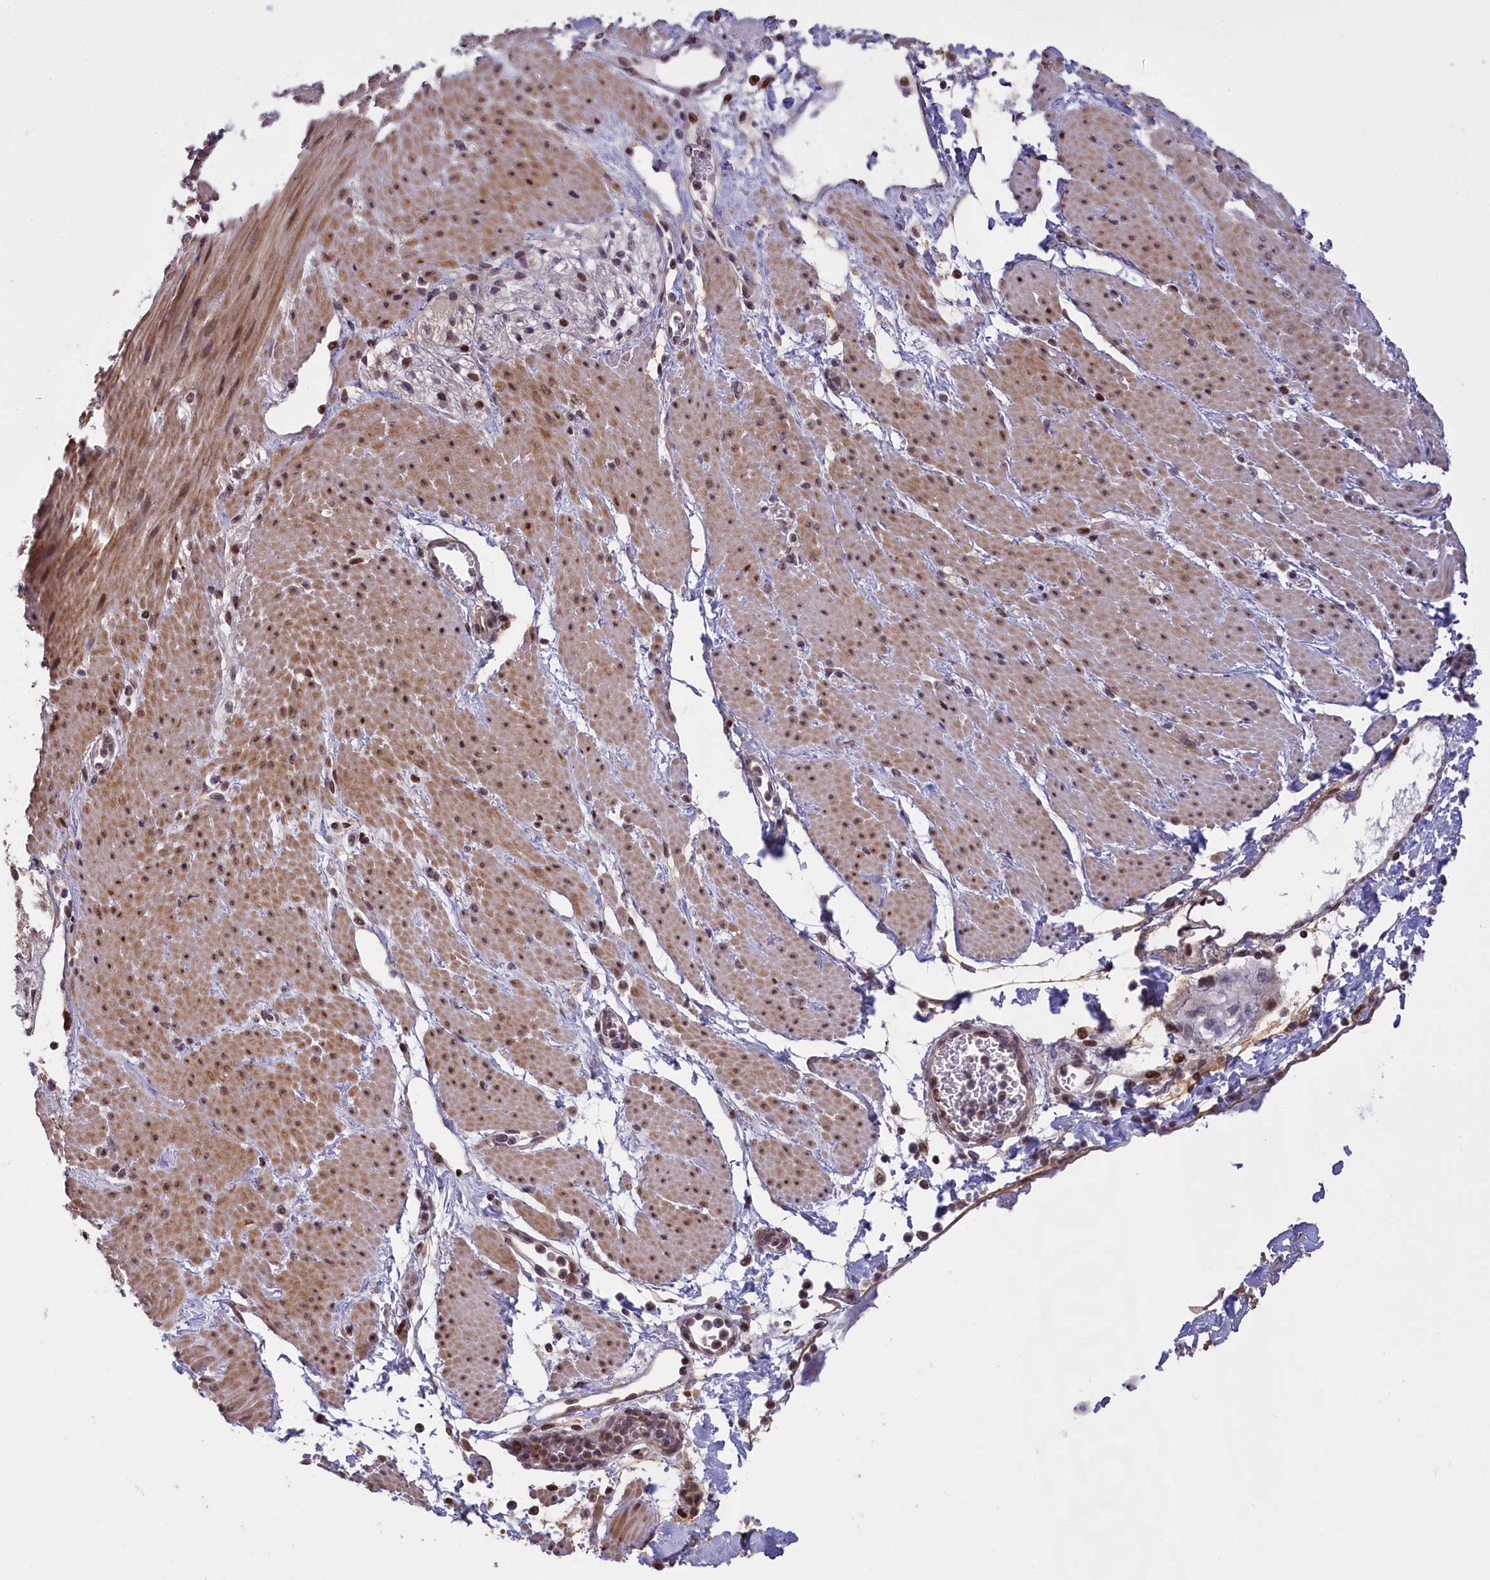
{"staining": {"intensity": "moderate", "quantity": ">75%", "location": "cytoplasmic/membranous,nuclear"}, "tissue": "soft tissue", "cell_type": "Fibroblasts", "image_type": "normal", "snomed": [{"axis": "morphology", "description": "Normal tissue, NOS"}, {"axis": "morphology", "description": "Adenocarcinoma, NOS"}, {"axis": "topography", "description": "Duodenum"}, {"axis": "topography", "description": "Peripheral nerve tissue"}], "caption": "IHC (DAB (3,3'-diaminobenzidine)) staining of unremarkable human soft tissue exhibits moderate cytoplasmic/membranous,nuclear protein positivity in about >75% of fibroblasts. (brown staining indicates protein expression, while blue staining denotes nuclei).", "gene": "RELB", "patient": {"sex": "female", "age": 60}}